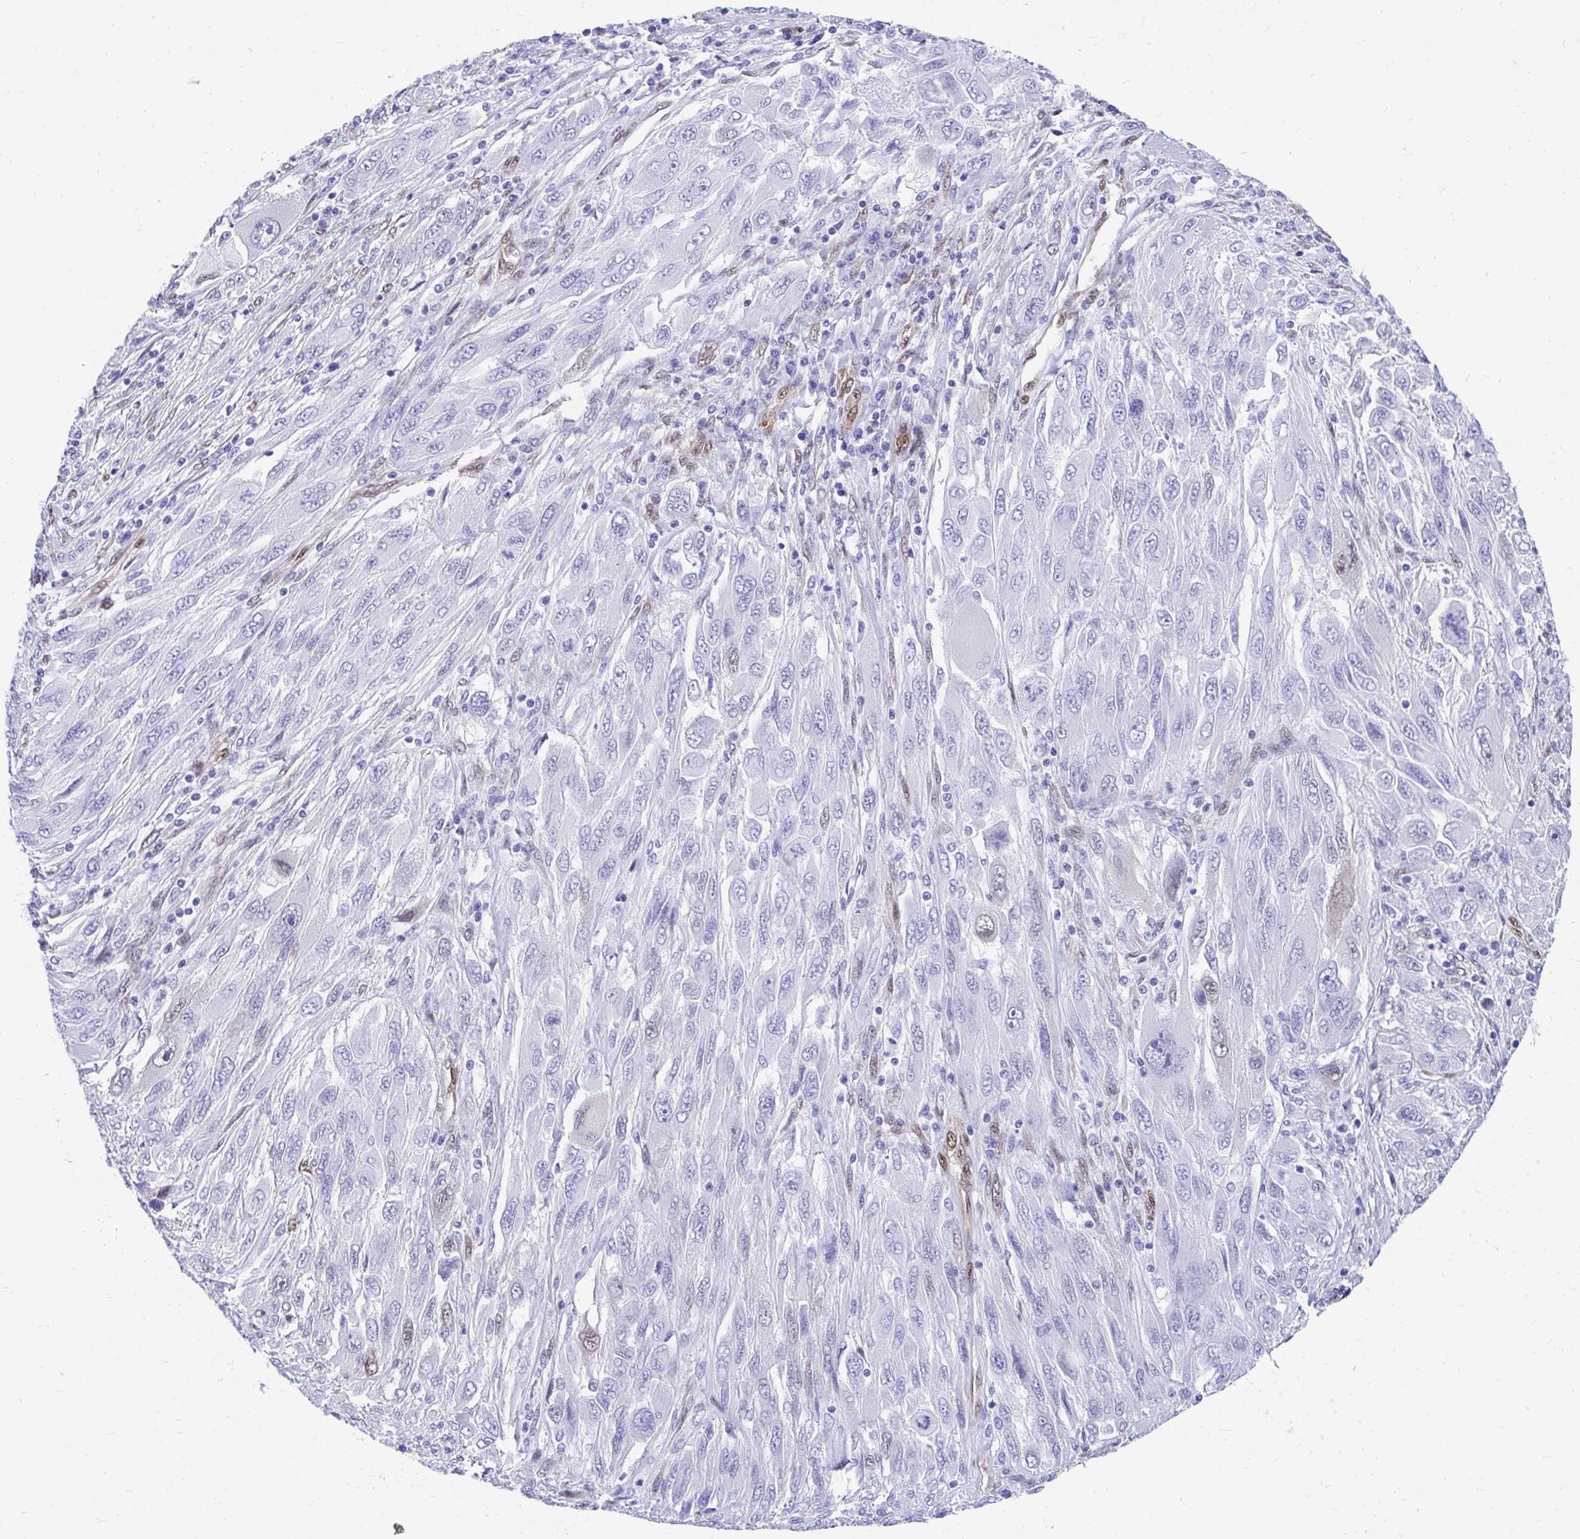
{"staining": {"intensity": "negative", "quantity": "none", "location": "none"}, "tissue": "melanoma", "cell_type": "Tumor cells", "image_type": "cancer", "snomed": [{"axis": "morphology", "description": "Malignant melanoma, NOS"}, {"axis": "topography", "description": "Skin"}], "caption": "DAB (3,3'-diaminobenzidine) immunohistochemical staining of human melanoma demonstrates no significant positivity in tumor cells.", "gene": "RBPMS", "patient": {"sex": "female", "age": 91}}